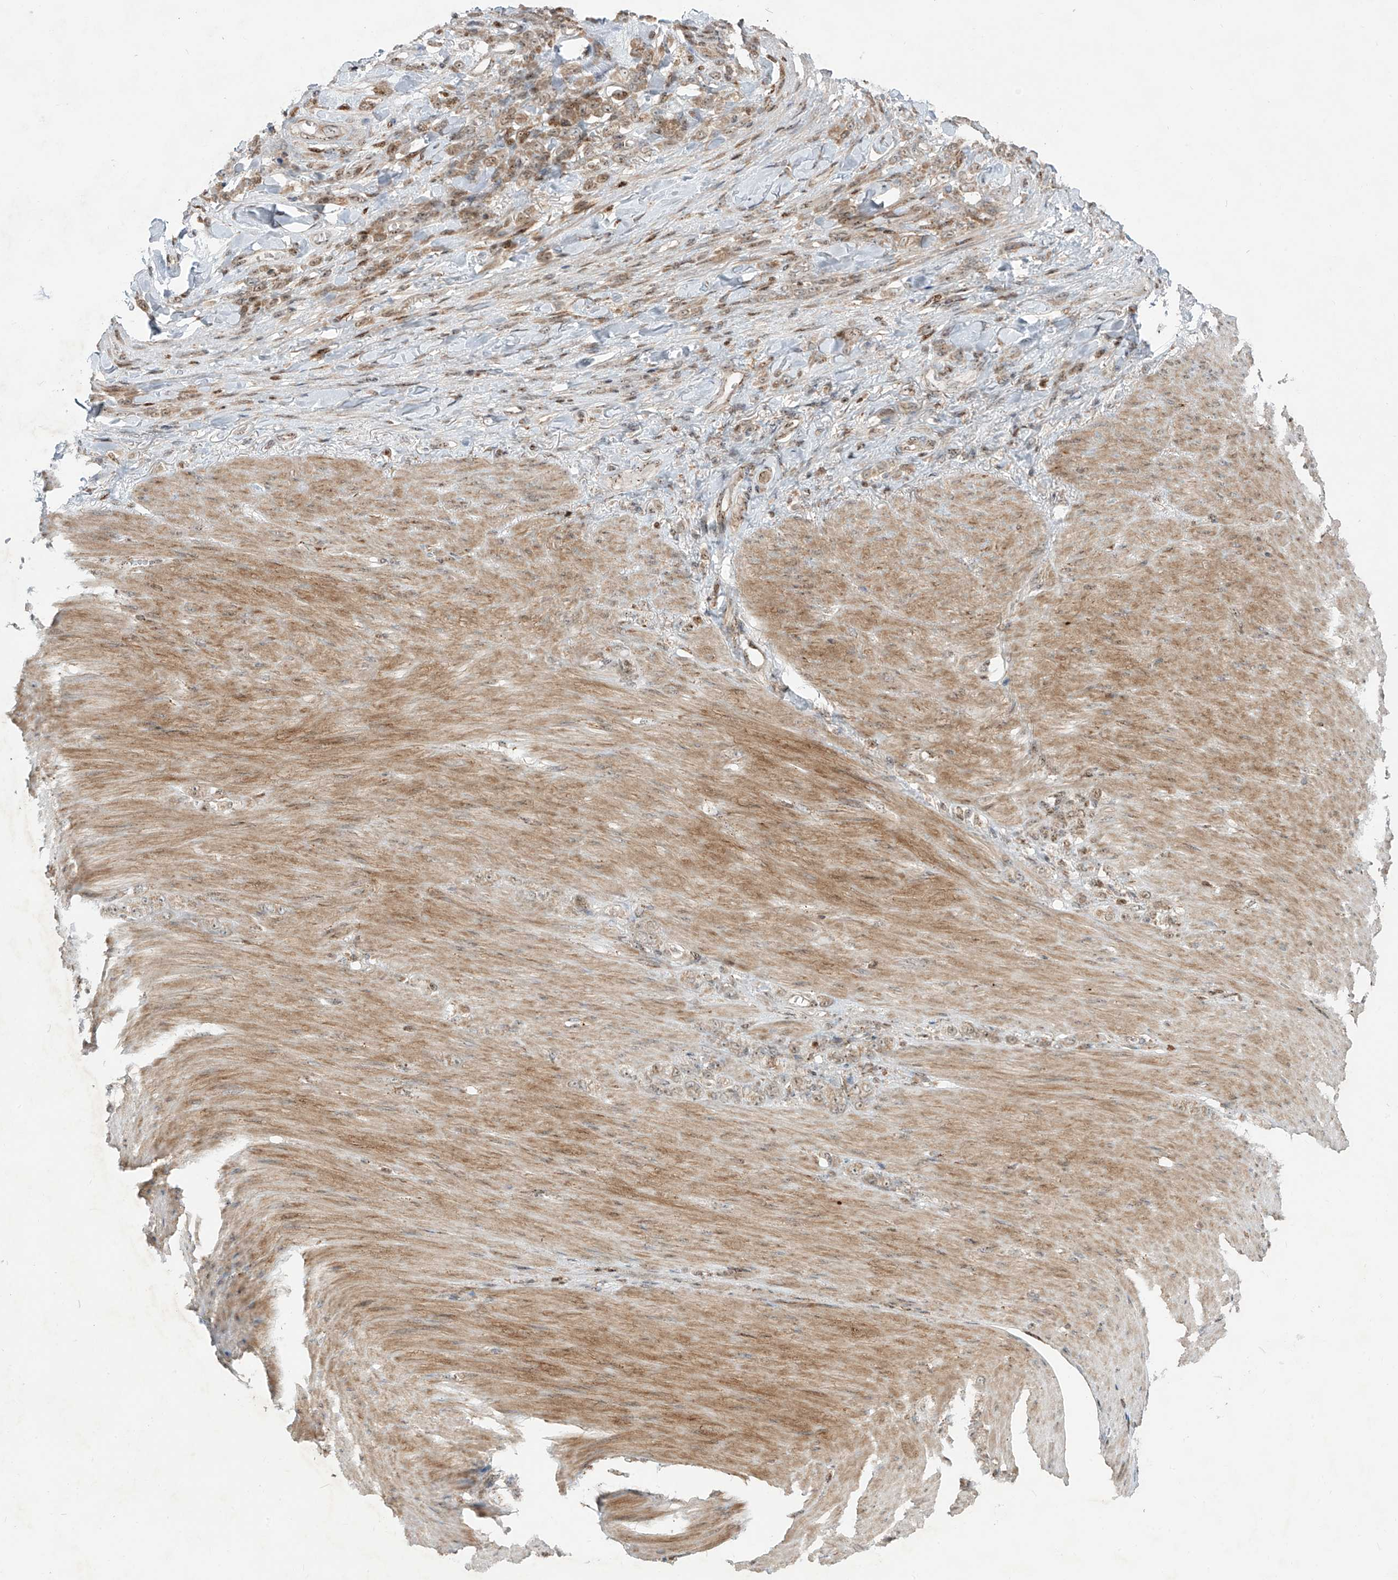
{"staining": {"intensity": "weak", "quantity": ">75%", "location": "cytoplasmic/membranous"}, "tissue": "stomach cancer", "cell_type": "Tumor cells", "image_type": "cancer", "snomed": [{"axis": "morphology", "description": "Normal tissue, NOS"}, {"axis": "morphology", "description": "Adenocarcinoma, NOS"}, {"axis": "topography", "description": "Stomach"}], "caption": "Human stomach cancer stained with a protein marker exhibits weak staining in tumor cells.", "gene": "ZBTB8A", "patient": {"sex": "male", "age": 82}}